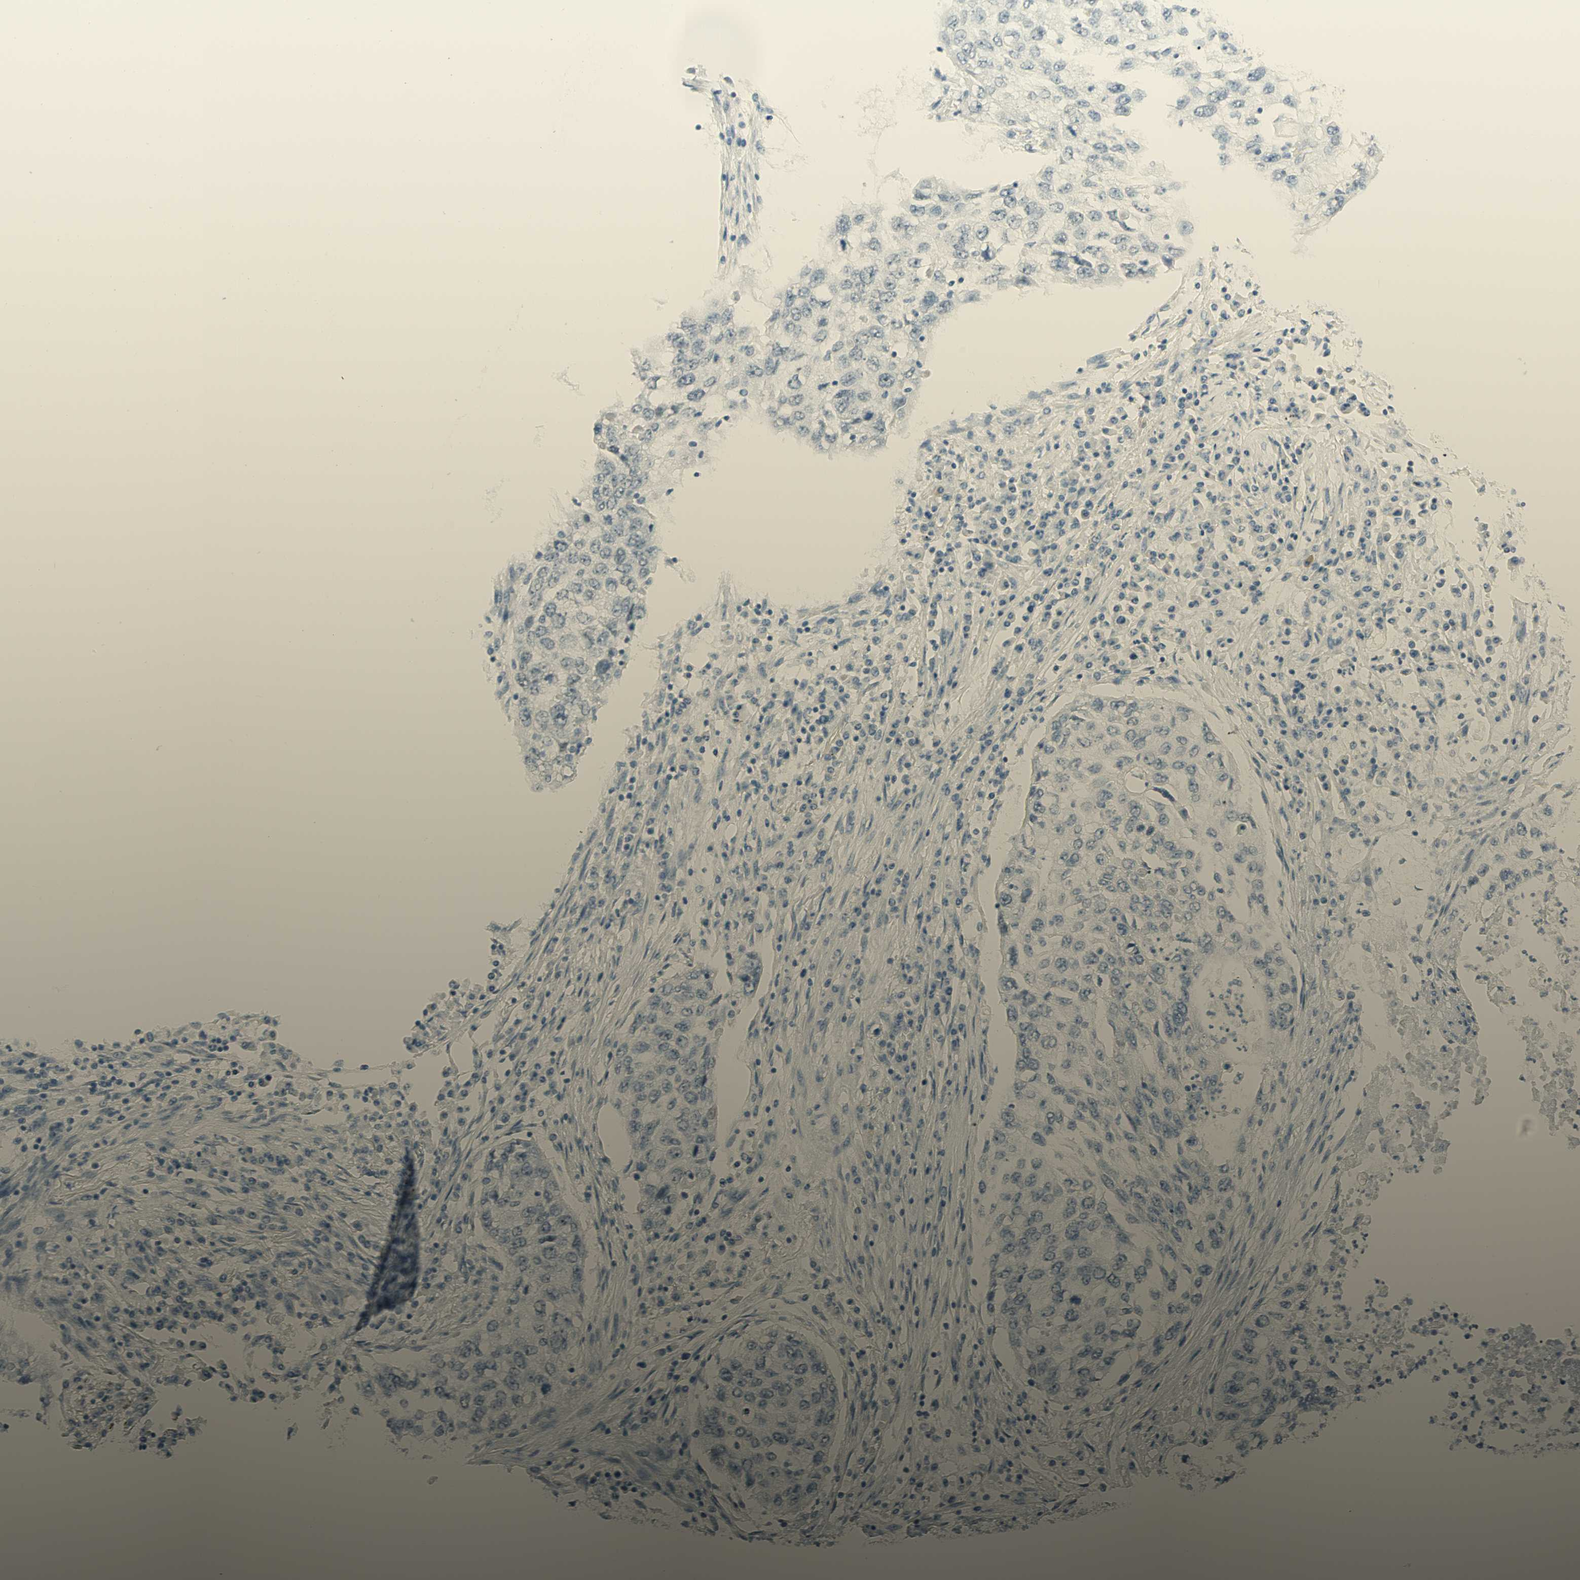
{"staining": {"intensity": "negative", "quantity": "none", "location": "none"}, "tissue": "lung cancer", "cell_type": "Tumor cells", "image_type": "cancer", "snomed": [{"axis": "morphology", "description": "Squamous cell carcinoma, NOS"}, {"axis": "topography", "description": "Lung"}], "caption": "Lung cancer stained for a protein using IHC reveals no expression tumor cells.", "gene": "TMEM132D", "patient": {"sex": "female", "age": 63}}